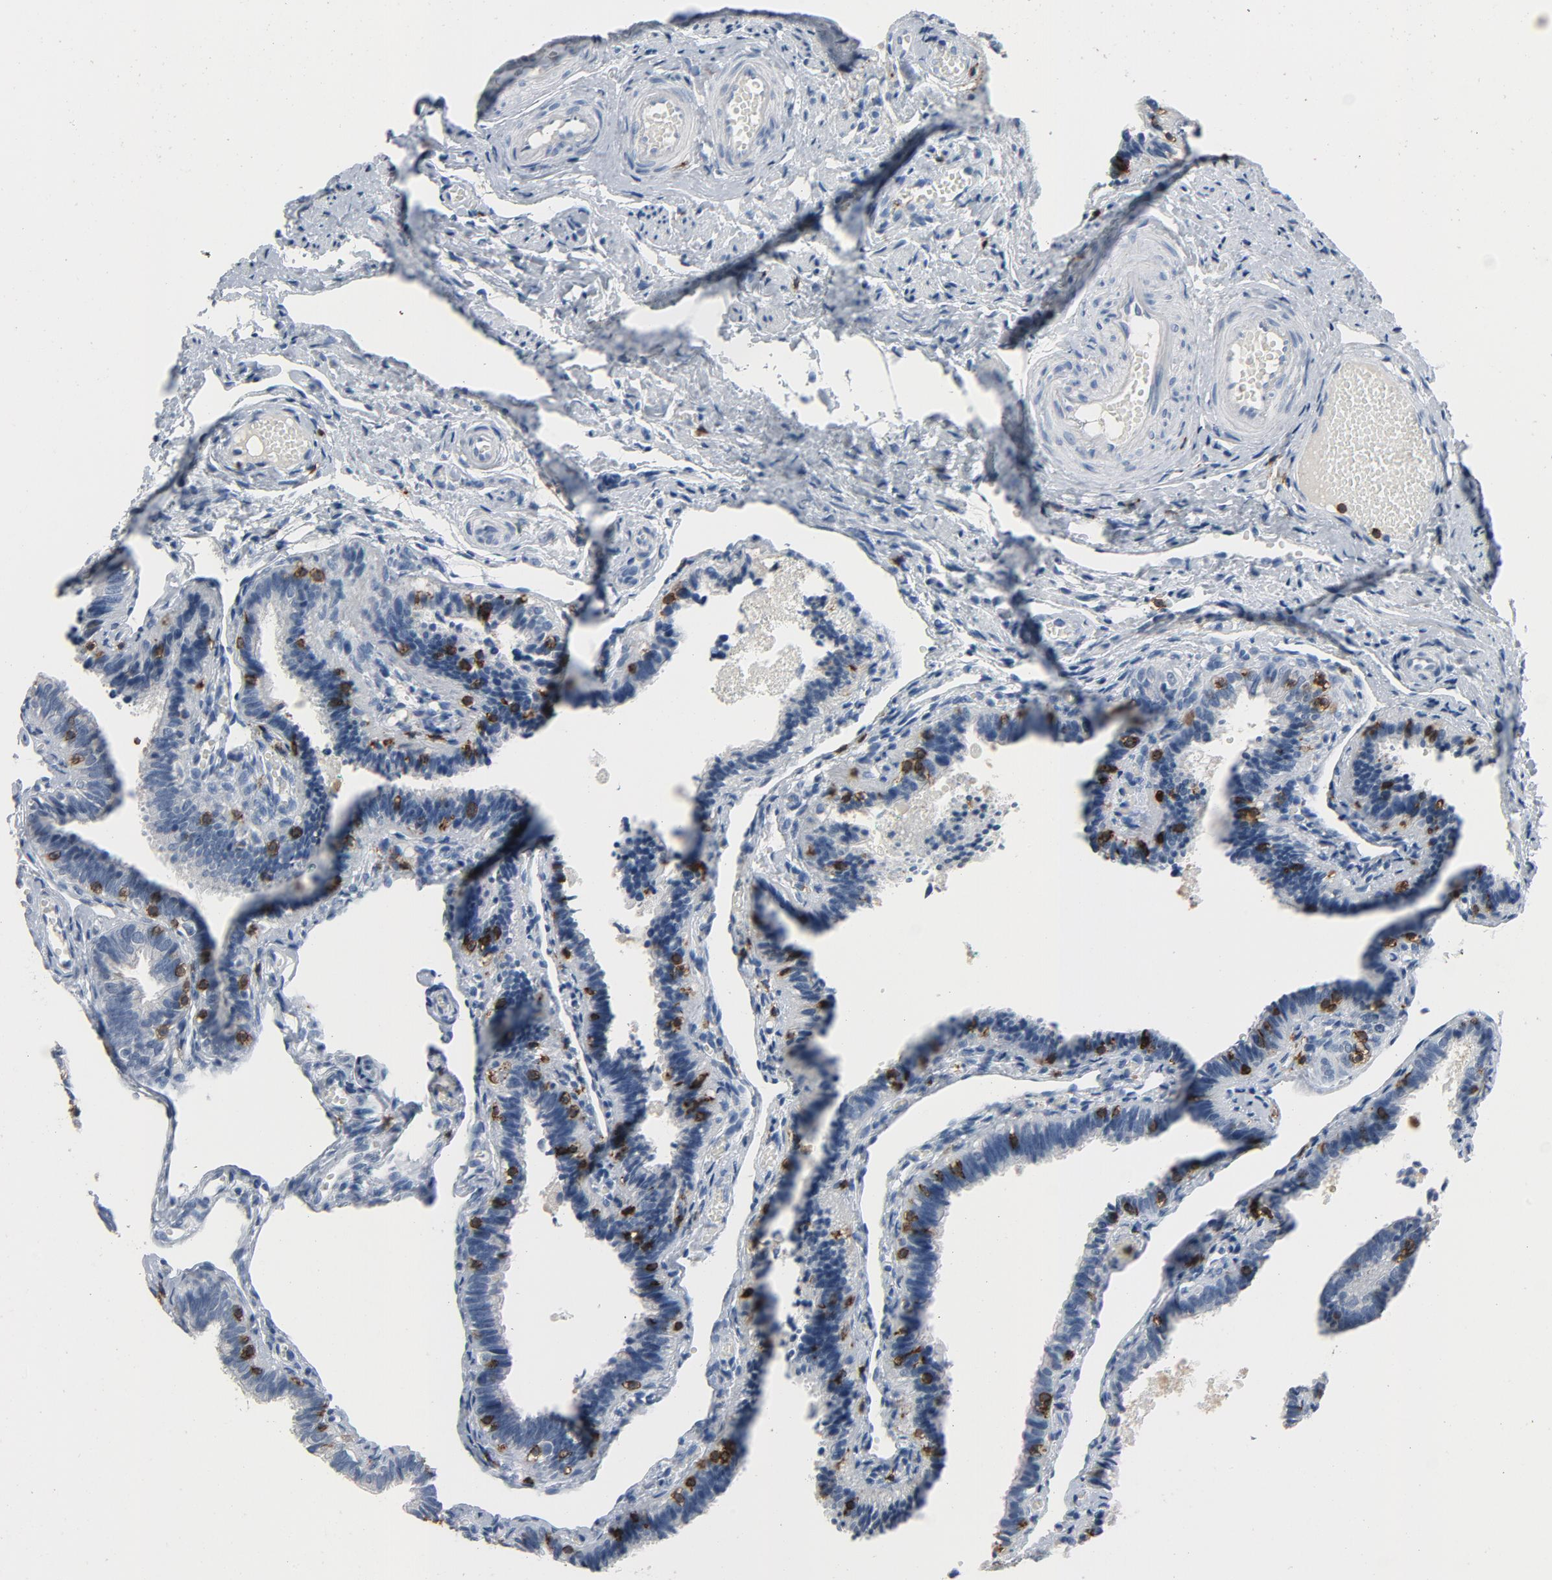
{"staining": {"intensity": "negative", "quantity": "none", "location": "none"}, "tissue": "fallopian tube", "cell_type": "Glandular cells", "image_type": "normal", "snomed": [{"axis": "morphology", "description": "Normal tissue, NOS"}, {"axis": "topography", "description": "Fallopian tube"}], "caption": "Photomicrograph shows no significant protein positivity in glandular cells of benign fallopian tube. Brightfield microscopy of IHC stained with DAB (brown) and hematoxylin (blue), captured at high magnification.", "gene": "LCK", "patient": {"sex": "female", "age": 46}}